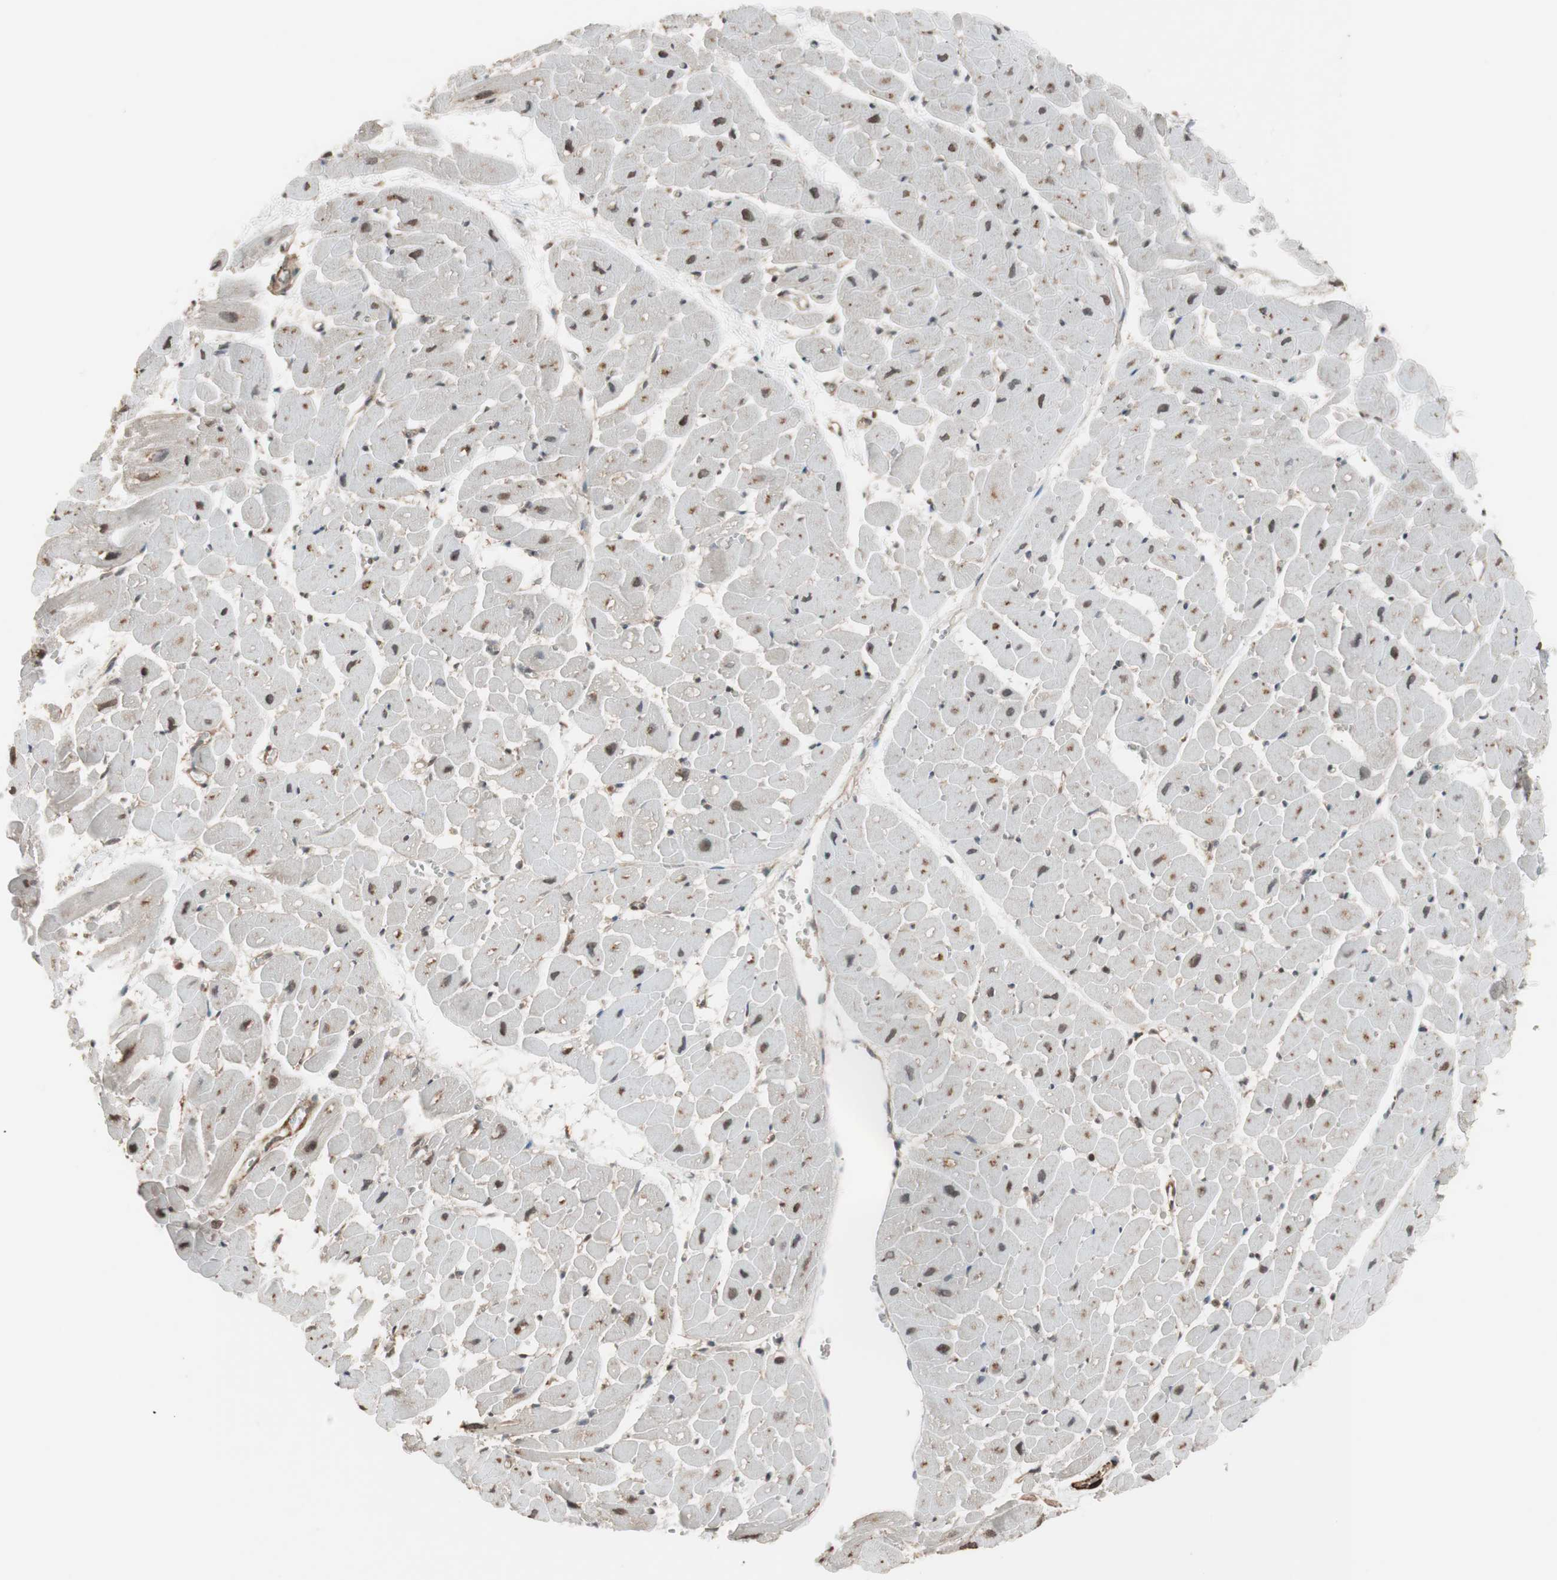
{"staining": {"intensity": "moderate", "quantity": "25%-75%", "location": "cytoplasmic/membranous"}, "tissue": "heart muscle", "cell_type": "Cardiomyocytes", "image_type": "normal", "snomed": [{"axis": "morphology", "description": "Normal tissue, NOS"}, {"axis": "topography", "description": "Heart"}], "caption": "A high-resolution photomicrograph shows immunohistochemistry staining of unremarkable heart muscle, which reveals moderate cytoplasmic/membranous staining in about 25%-75% of cardiomyocytes.", "gene": "DRAP1", "patient": {"sex": "male", "age": 45}}